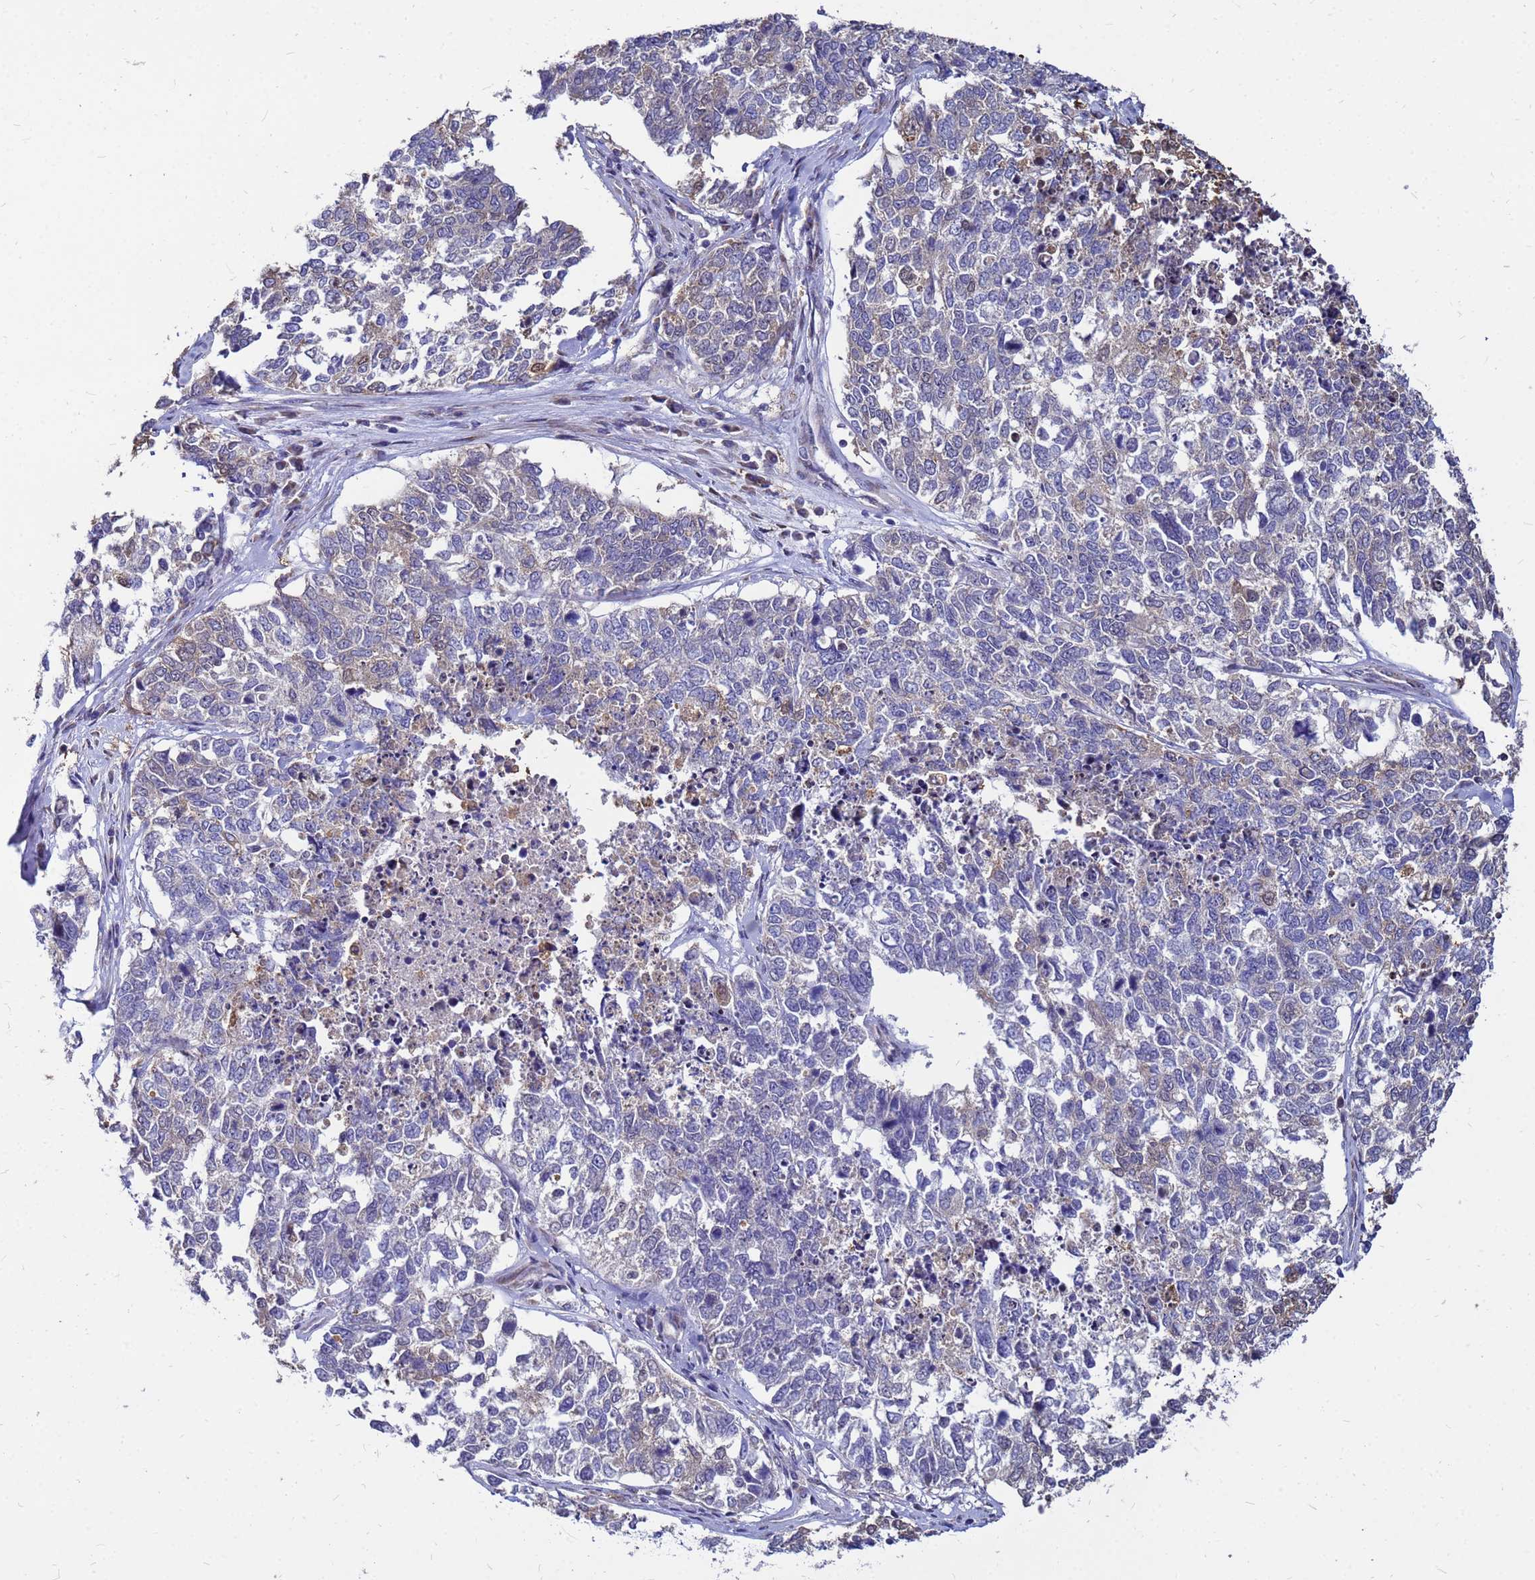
{"staining": {"intensity": "weak", "quantity": "<25%", "location": "cytoplasmic/membranous"}, "tissue": "cervical cancer", "cell_type": "Tumor cells", "image_type": "cancer", "snomed": [{"axis": "morphology", "description": "Squamous cell carcinoma, NOS"}, {"axis": "topography", "description": "Cervix"}], "caption": "The immunohistochemistry (IHC) photomicrograph has no significant staining in tumor cells of cervical cancer tissue. Brightfield microscopy of immunohistochemistry stained with DAB (3,3'-diaminobenzidine) (brown) and hematoxylin (blue), captured at high magnification.", "gene": "MOB2", "patient": {"sex": "female", "age": 63}}